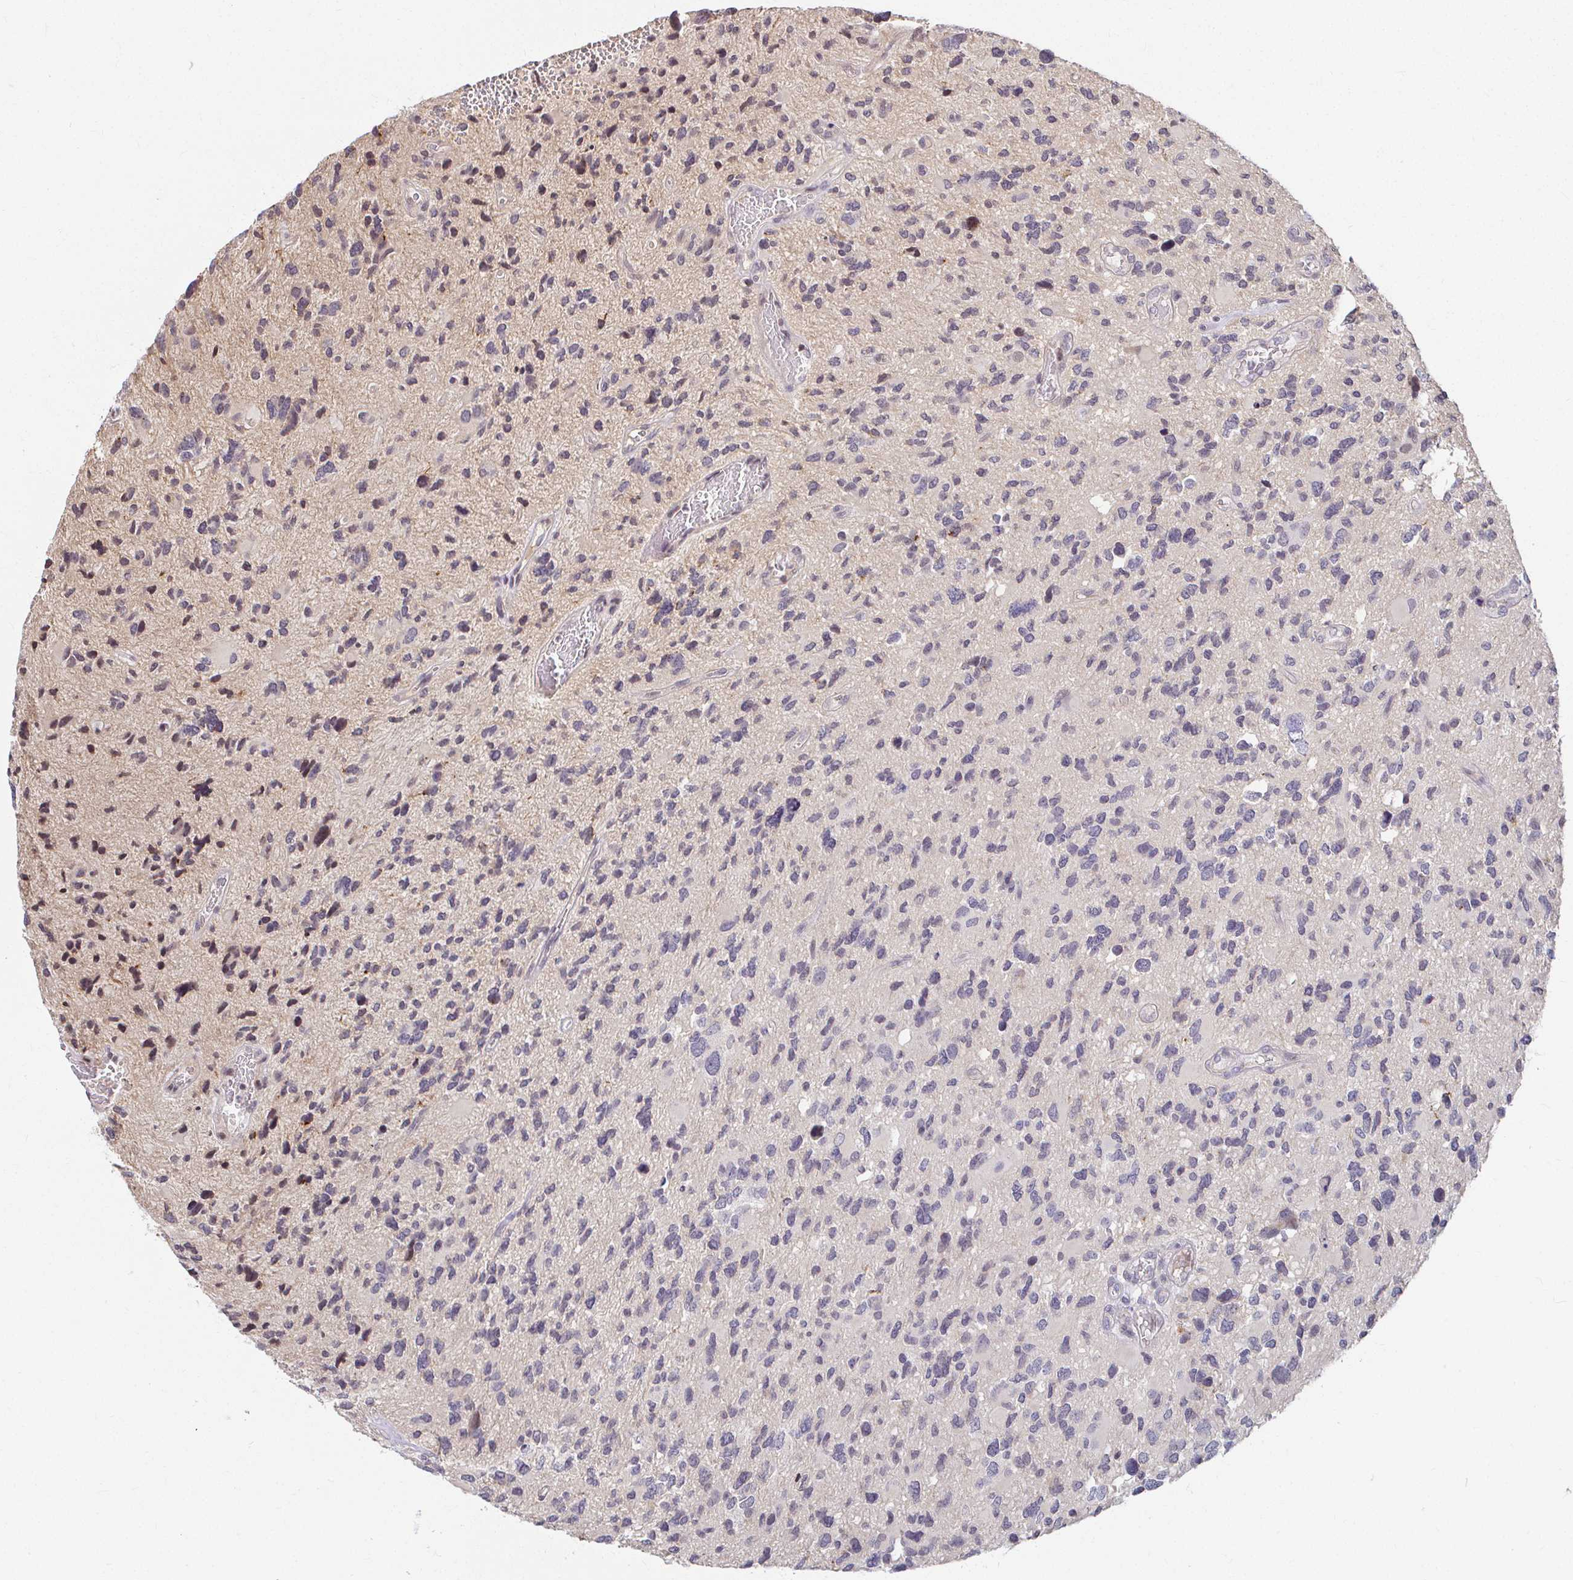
{"staining": {"intensity": "moderate", "quantity": "<25%", "location": "nuclear"}, "tissue": "glioma", "cell_type": "Tumor cells", "image_type": "cancer", "snomed": [{"axis": "morphology", "description": "Glioma, malignant, High grade"}, {"axis": "topography", "description": "Brain"}], "caption": "A low amount of moderate nuclear positivity is seen in approximately <25% of tumor cells in glioma tissue.", "gene": "ANK3", "patient": {"sex": "female", "age": 11}}